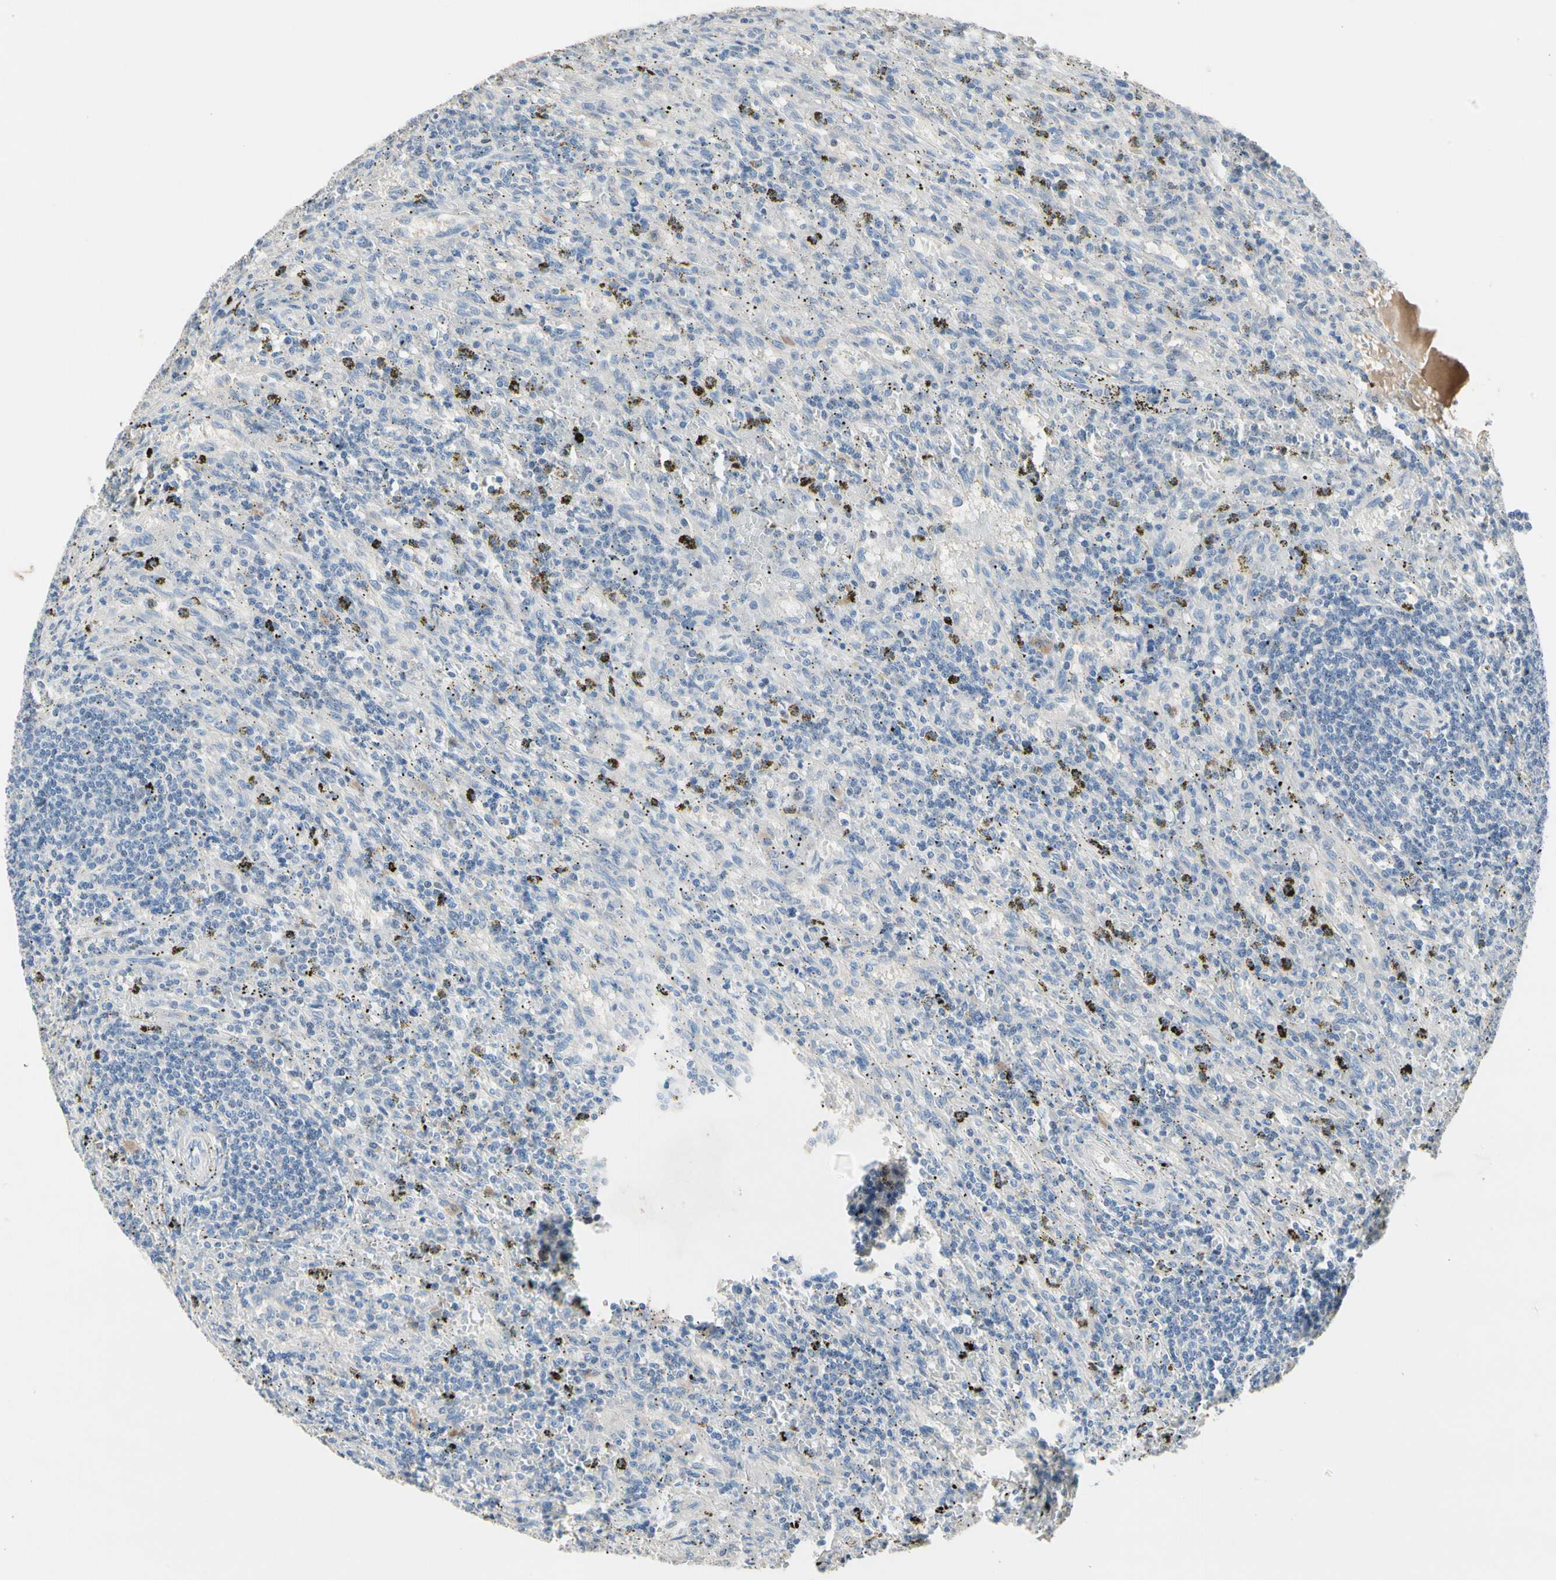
{"staining": {"intensity": "negative", "quantity": "none", "location": "none"}, "tissue": "lymphoma", "cell_type": "Tumor cells", "image_type": "cancer", "snomed": [{"axis": "morphology", "description": "Malignant lymphoma, non-Hodgkin's type, Low grade"}, {"axis": "topography", "description": "Spleen"}], "caption": "The IHC micrograph has no significant expression in tumor cells of low-grade malignant lymphoma, non-Hodgkin's type tissue. Brightfield microscopy of IHC stained with DAB (brown) and hematoxylin (blue), captured at high magnification.", "gene": "ECRG4", "patient": {"sex": "male", "age": 76}}